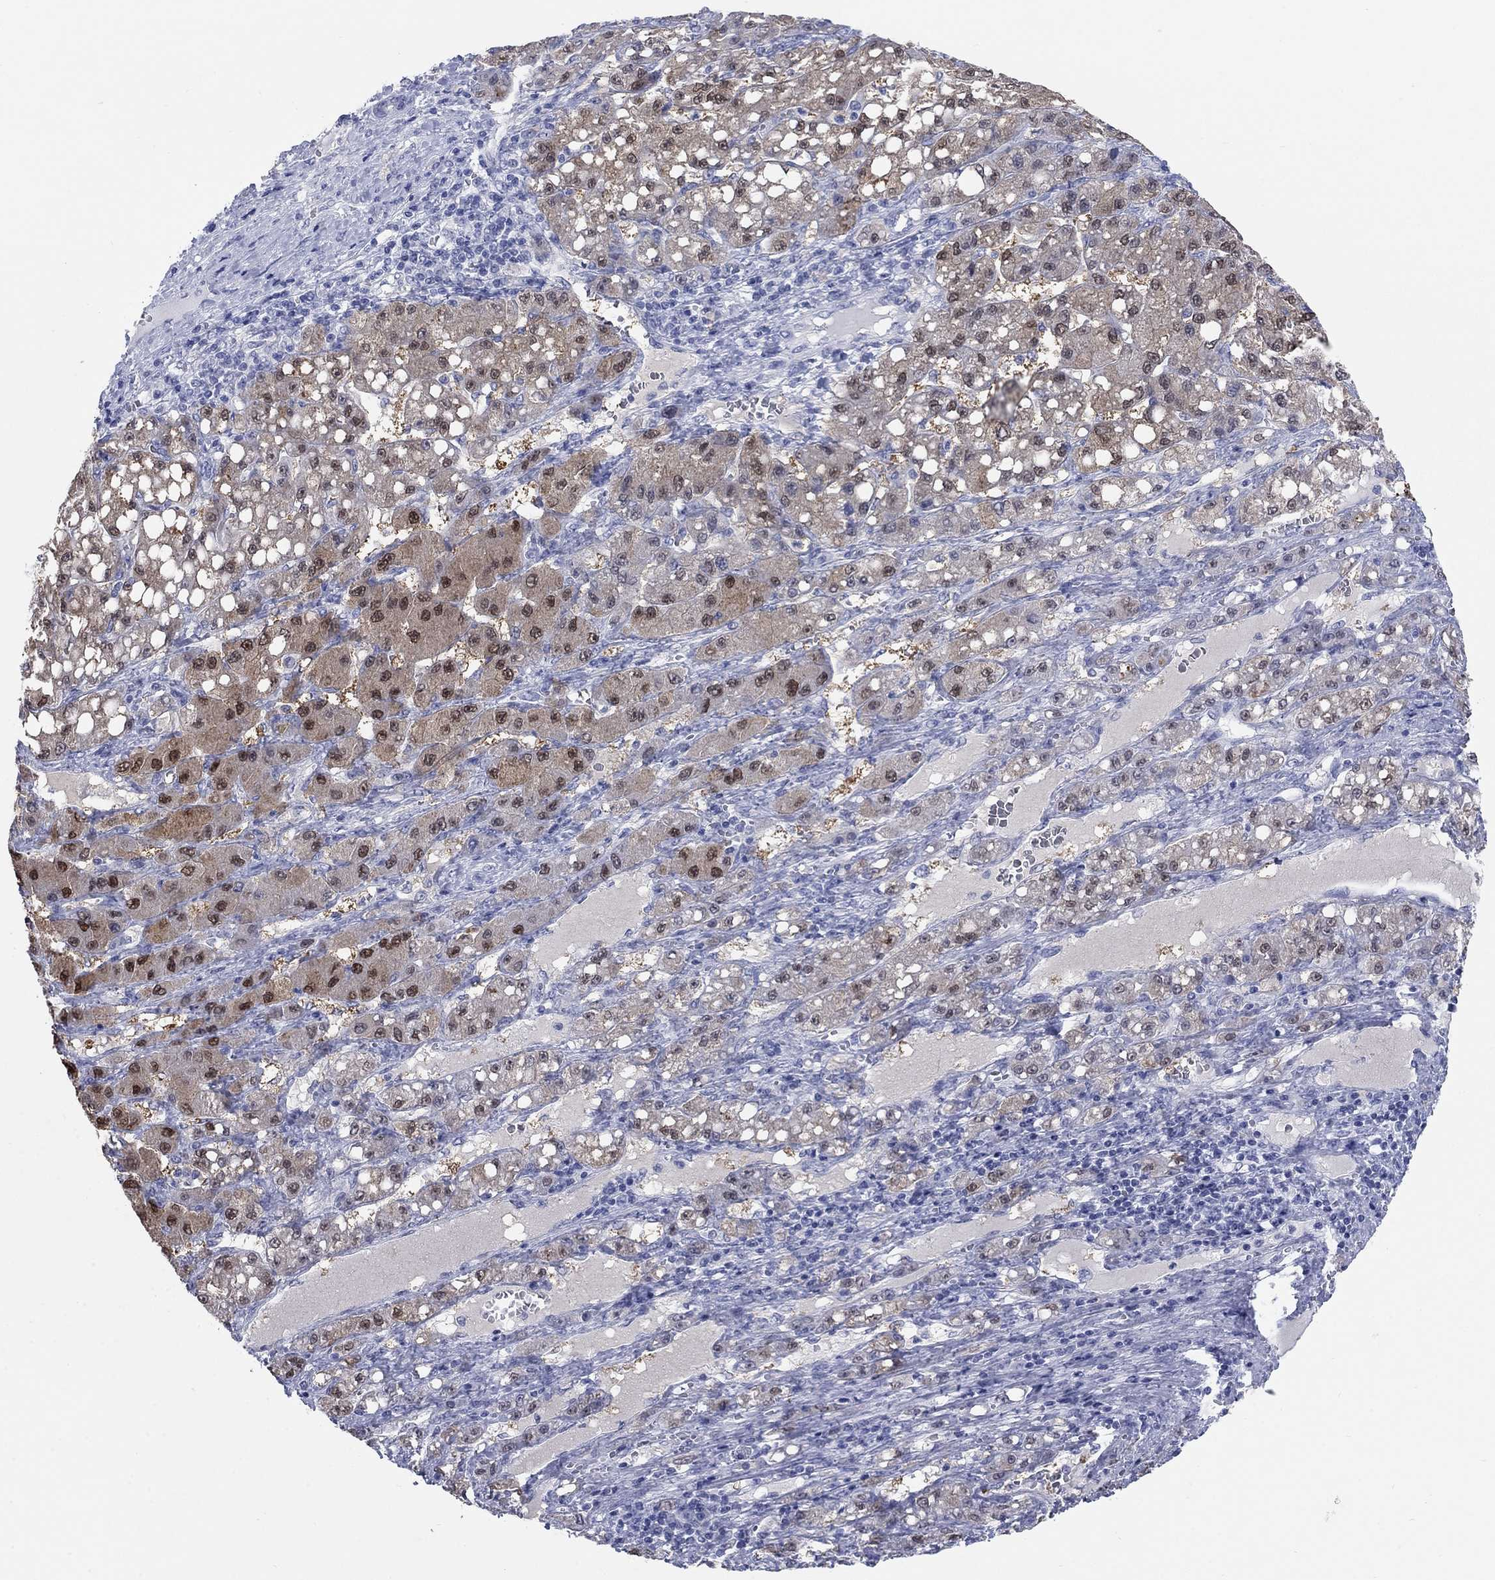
{"staining": {"intensity": "strong", "quantity": "<25%", "location": "nuclear"}, "tissue": "liver cancer", "cell_type": "Tumor cells", "image_type": "cancer", "snomed": [{"axis": "morphology", "description": "Carcinoma, Hepatocellular, NOS"}, {"axis": "topography", "description": "Liver"}], "caption": "The photomicrograph exhibits a brown stain indicating the presence of a protein in the nuclear of tumor cells in liver cancer.", "gene": "ATP6V1G2", "patient": {"sex": "female", "age": 65}}